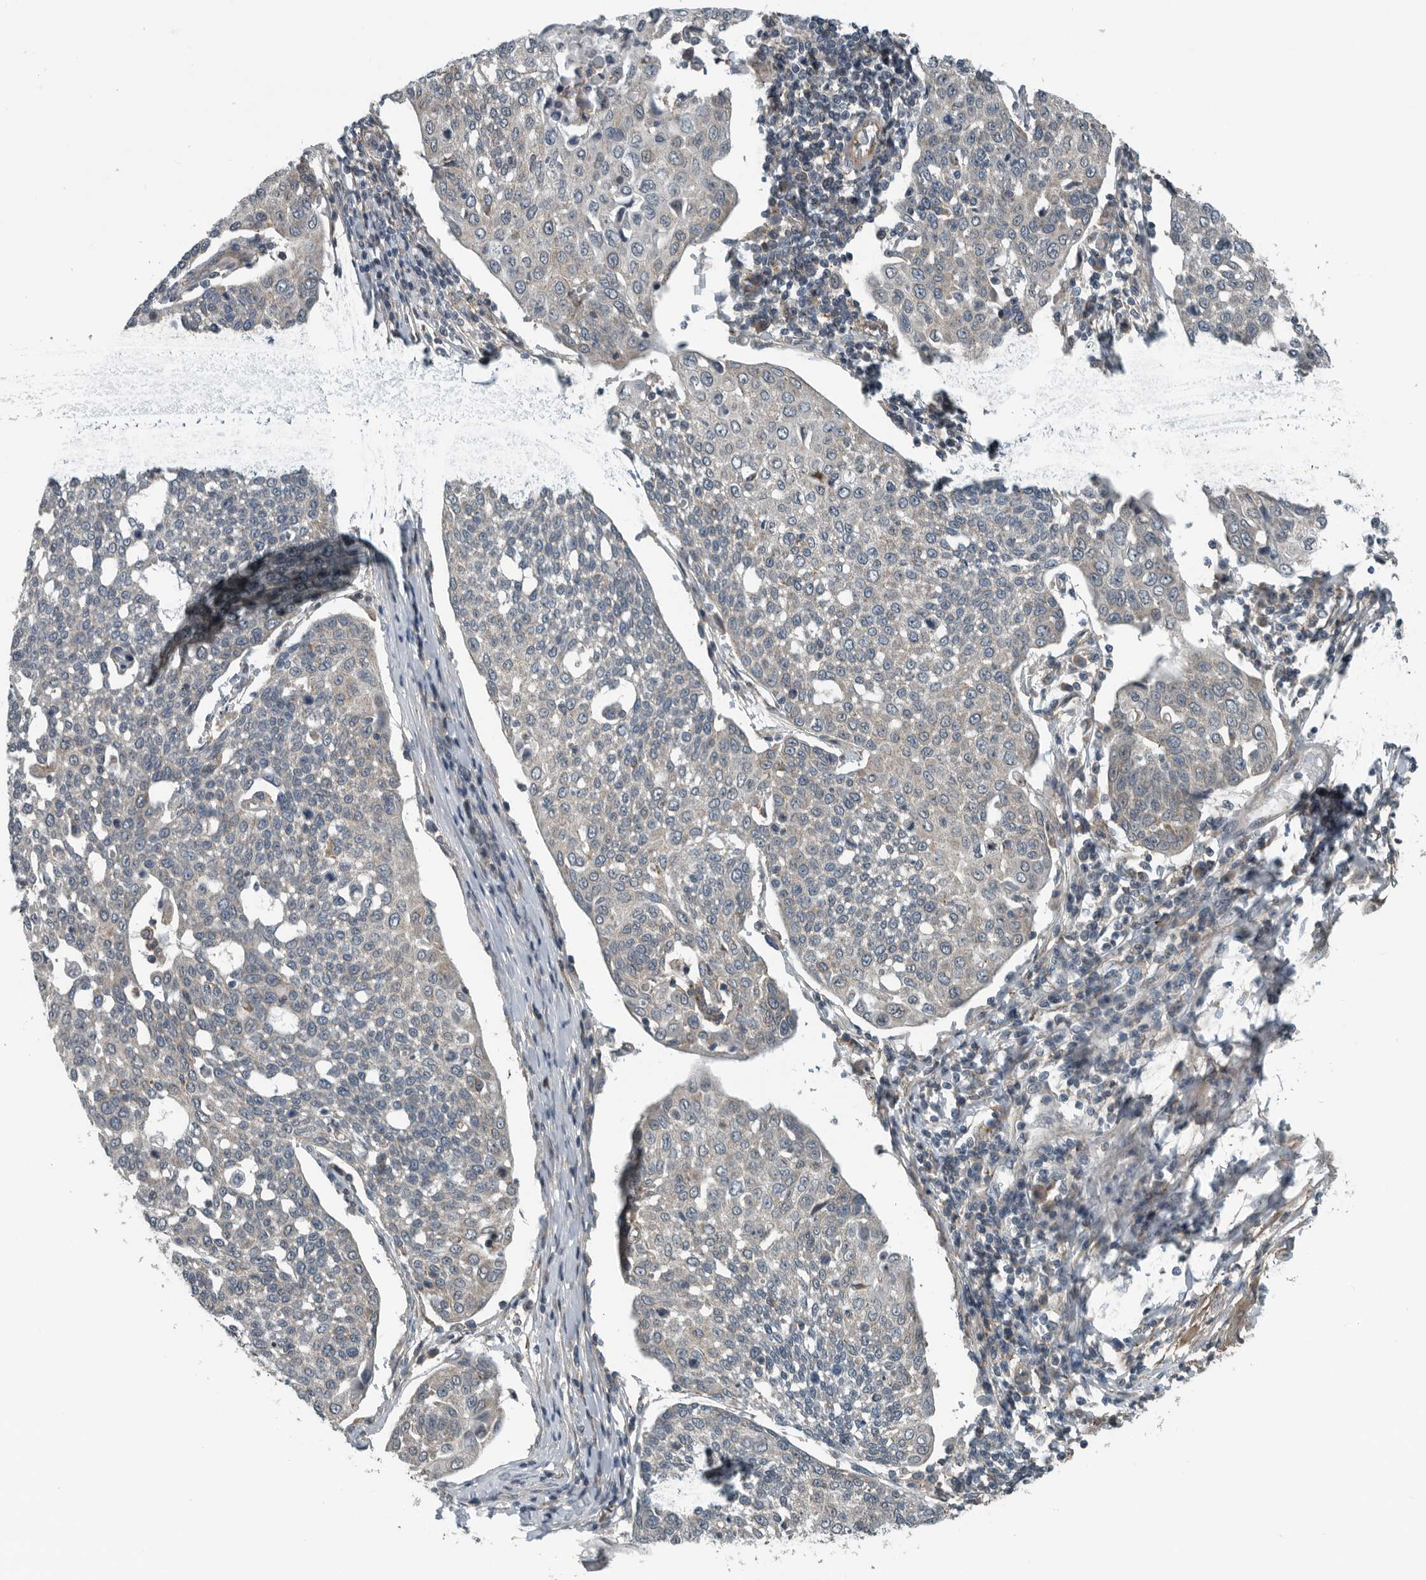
{"staining": {"intensity": "negative", "quantity": "none", "location": "none"}, "tissue": "cervical cancer", "cell_type": "Tumor cells", "image_type": "cancer", "snomed": [{"axis": "morphology", "description": "Squamous cell carcinoma, NOS"}, {"axis": "topography", "description": "Cervix"}], "caption": "DAB (3,3'-diaminobenzidine) immunohistochemical staining of cervical squamous cell carcinoma displays no significant expression in tumor cells.", "gene": "AMFR", "patient": {"sex": "female", "age": 34}}